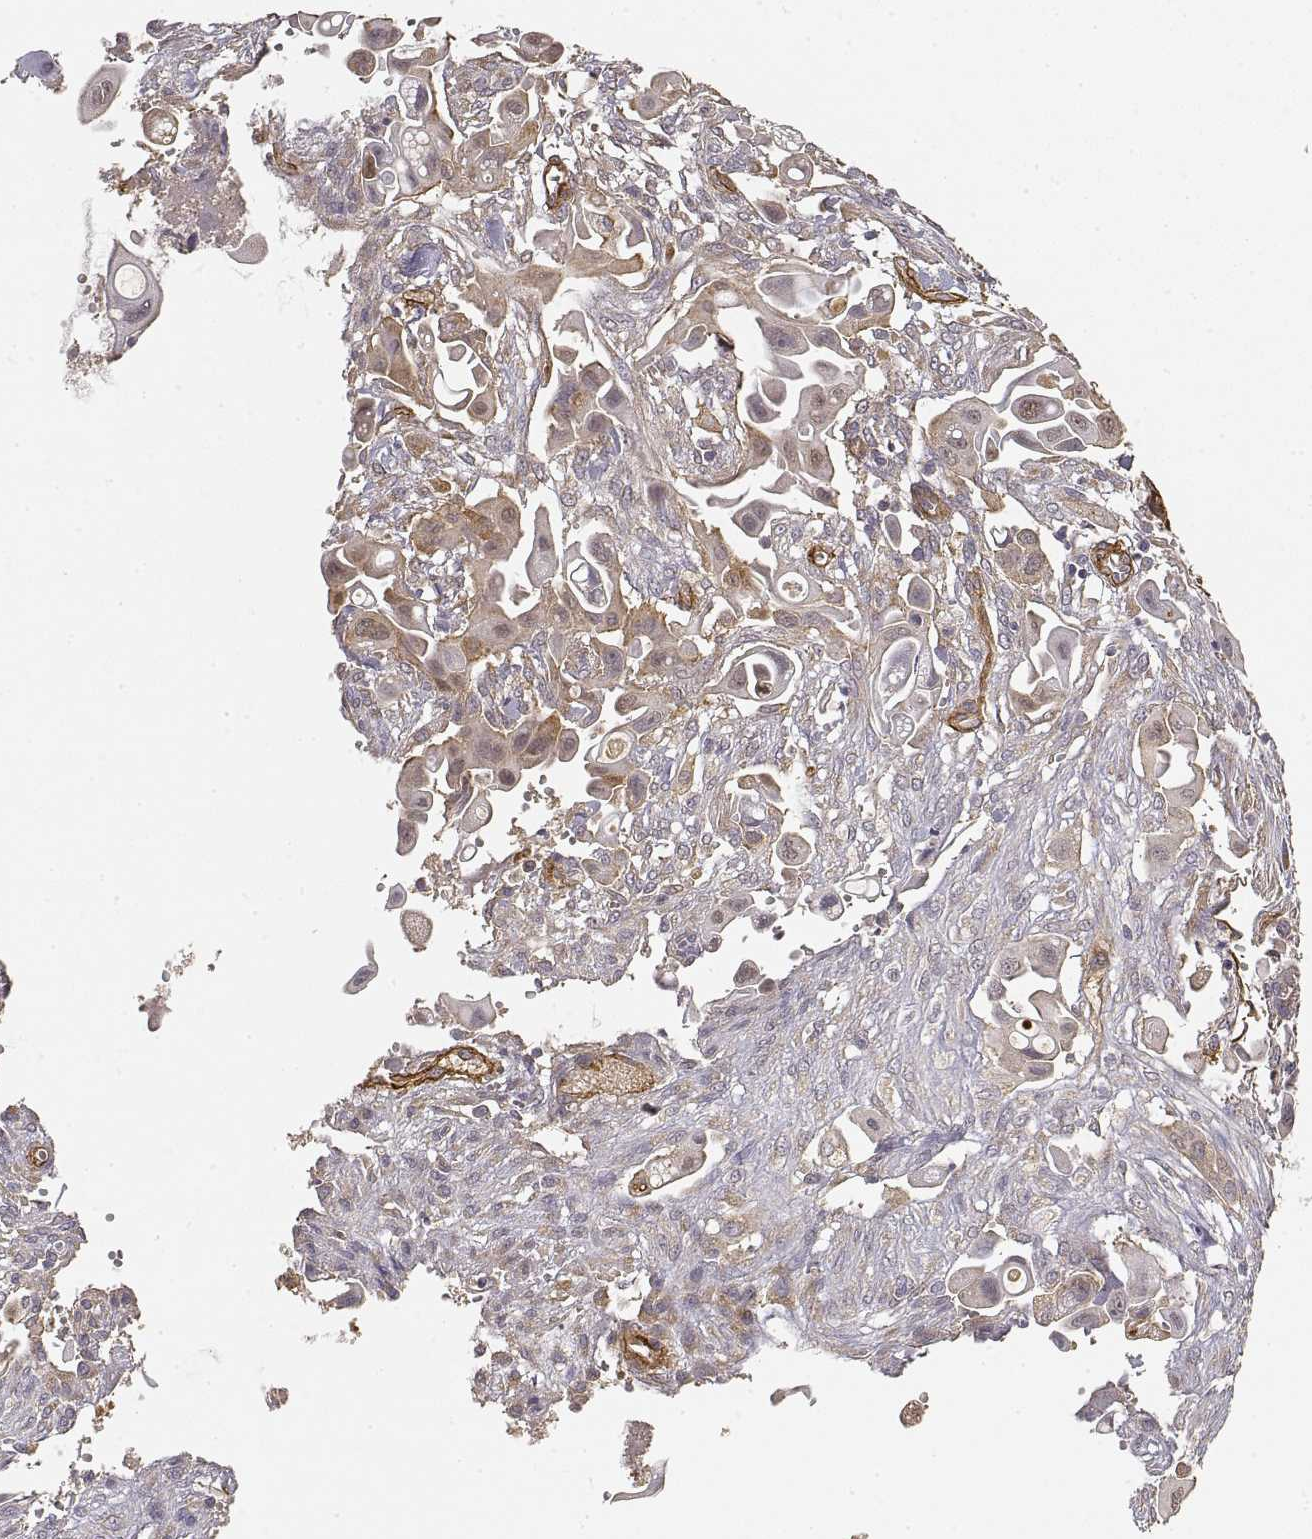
{"staining": {"intensity": "weak", "quantity": "<25%", "location": "cytoplasmic/membranous"}, "tissue": "pancreatic cancer", "cell_type": "Tumor cells", "image_type": "cancer", "snomed": [{"axis": "morphology", "description": "Adenocarcinoma, NOS"}, {"axis": "topography", "description": "Pancreas"}], "caption": "Pancreatic cancer (adenocarcinoma) was stained to show a protein in brown. There is no significant positivity in tumor cells.", "gene": "LAMA4", "patient": {"sex": "male", "age": 50}}